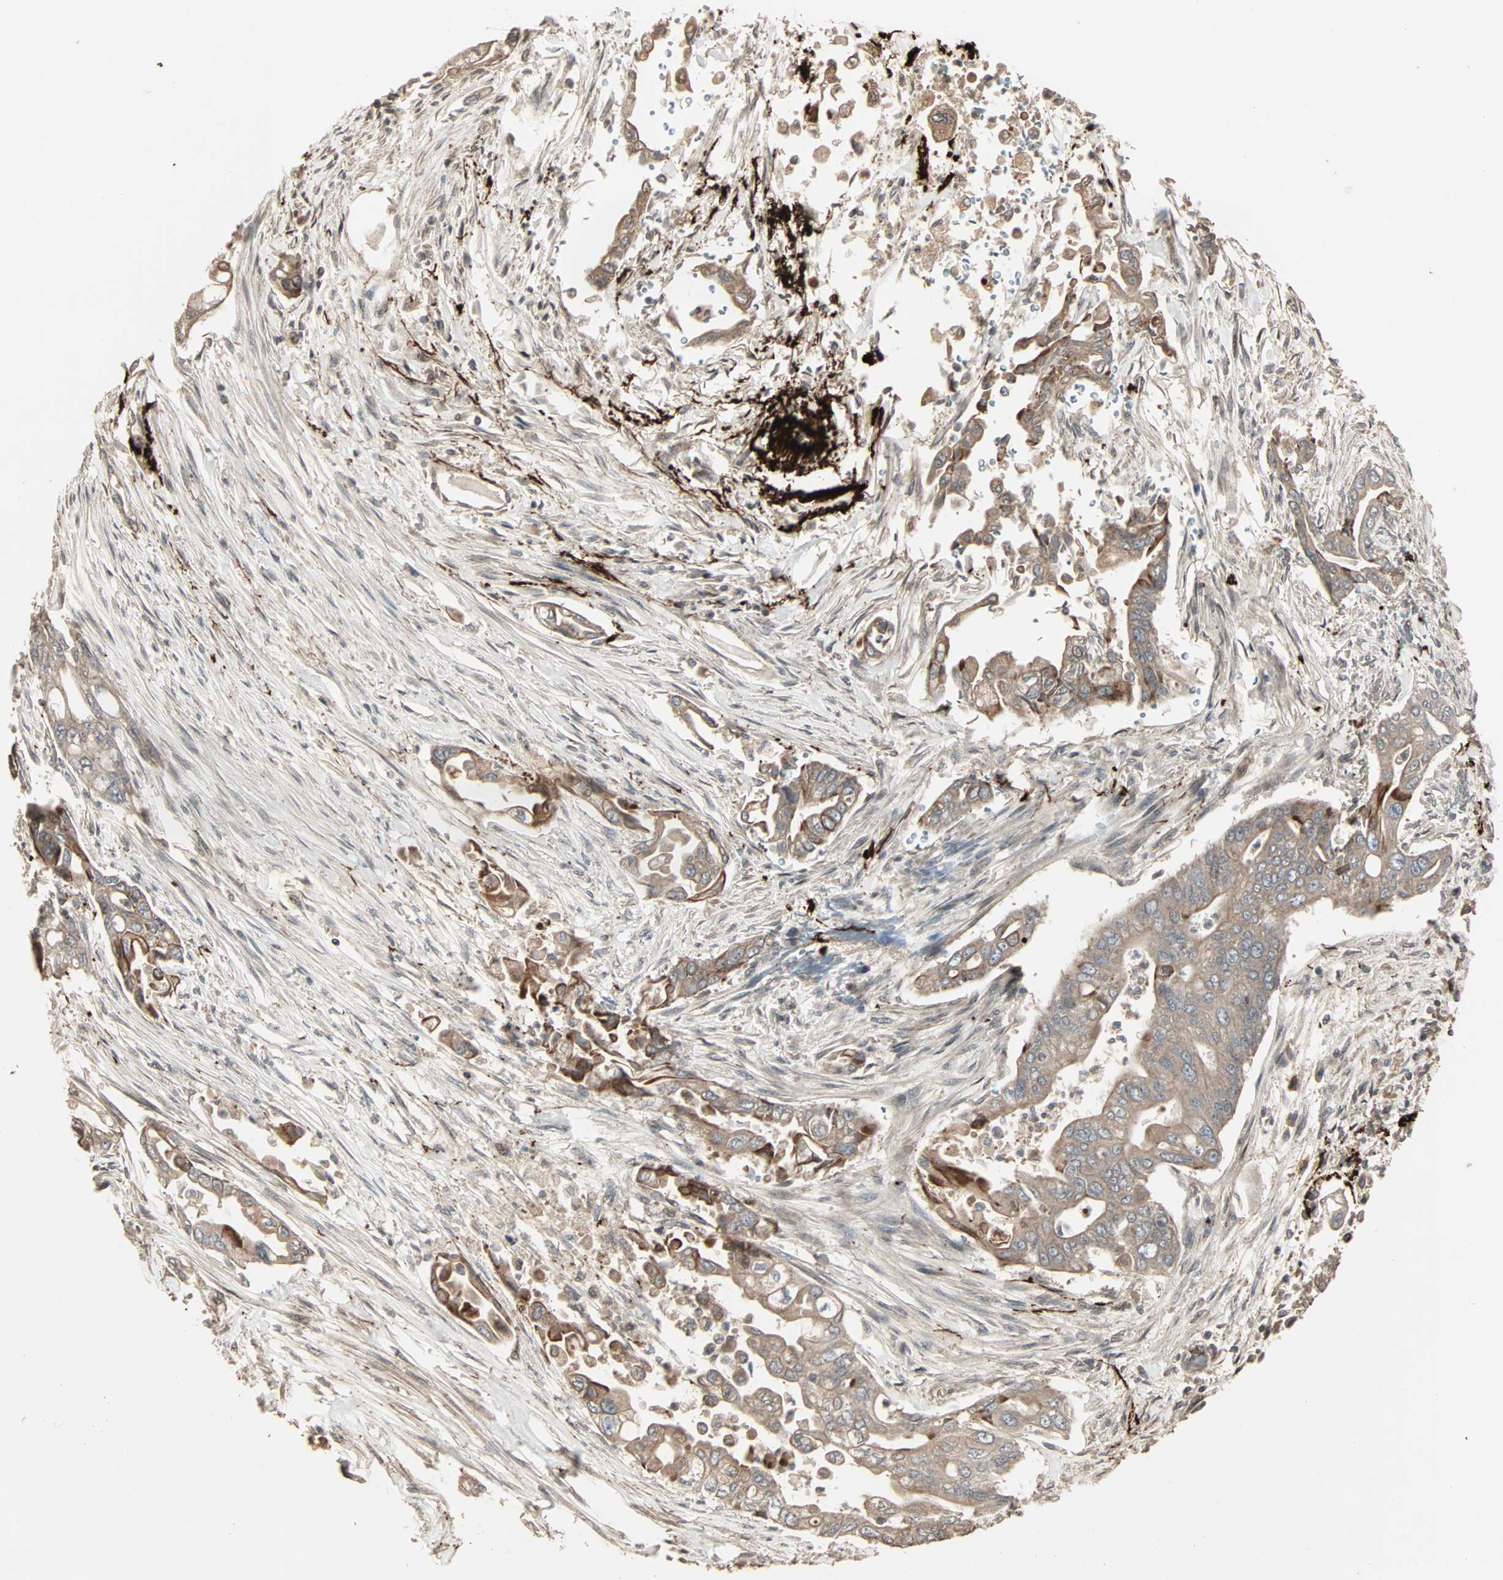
{"staining": {"intensity": "weak", "quantity": "25%-75%", "location": "cytoplasmic/membranous"}, "tissue": "pancreatic cancer", "cell_type": "Tumor cells", "image_type": "cancer", "snomed": [{"axis": "morphology", "description": "Normal tissue, NOS"}, {"axis": "topography", "description": "Pancreas"}], "caption": "Immunohistochemistry (DAB (3,3'-diaminobenzidine)) staining of human pancreatic cancer exhibits weak cytoplasmic/membranous protein staining in about 25%-75% of tumor cells.", "gene": "CALCRL", "patient": {"sex": "male", "age": 42}}